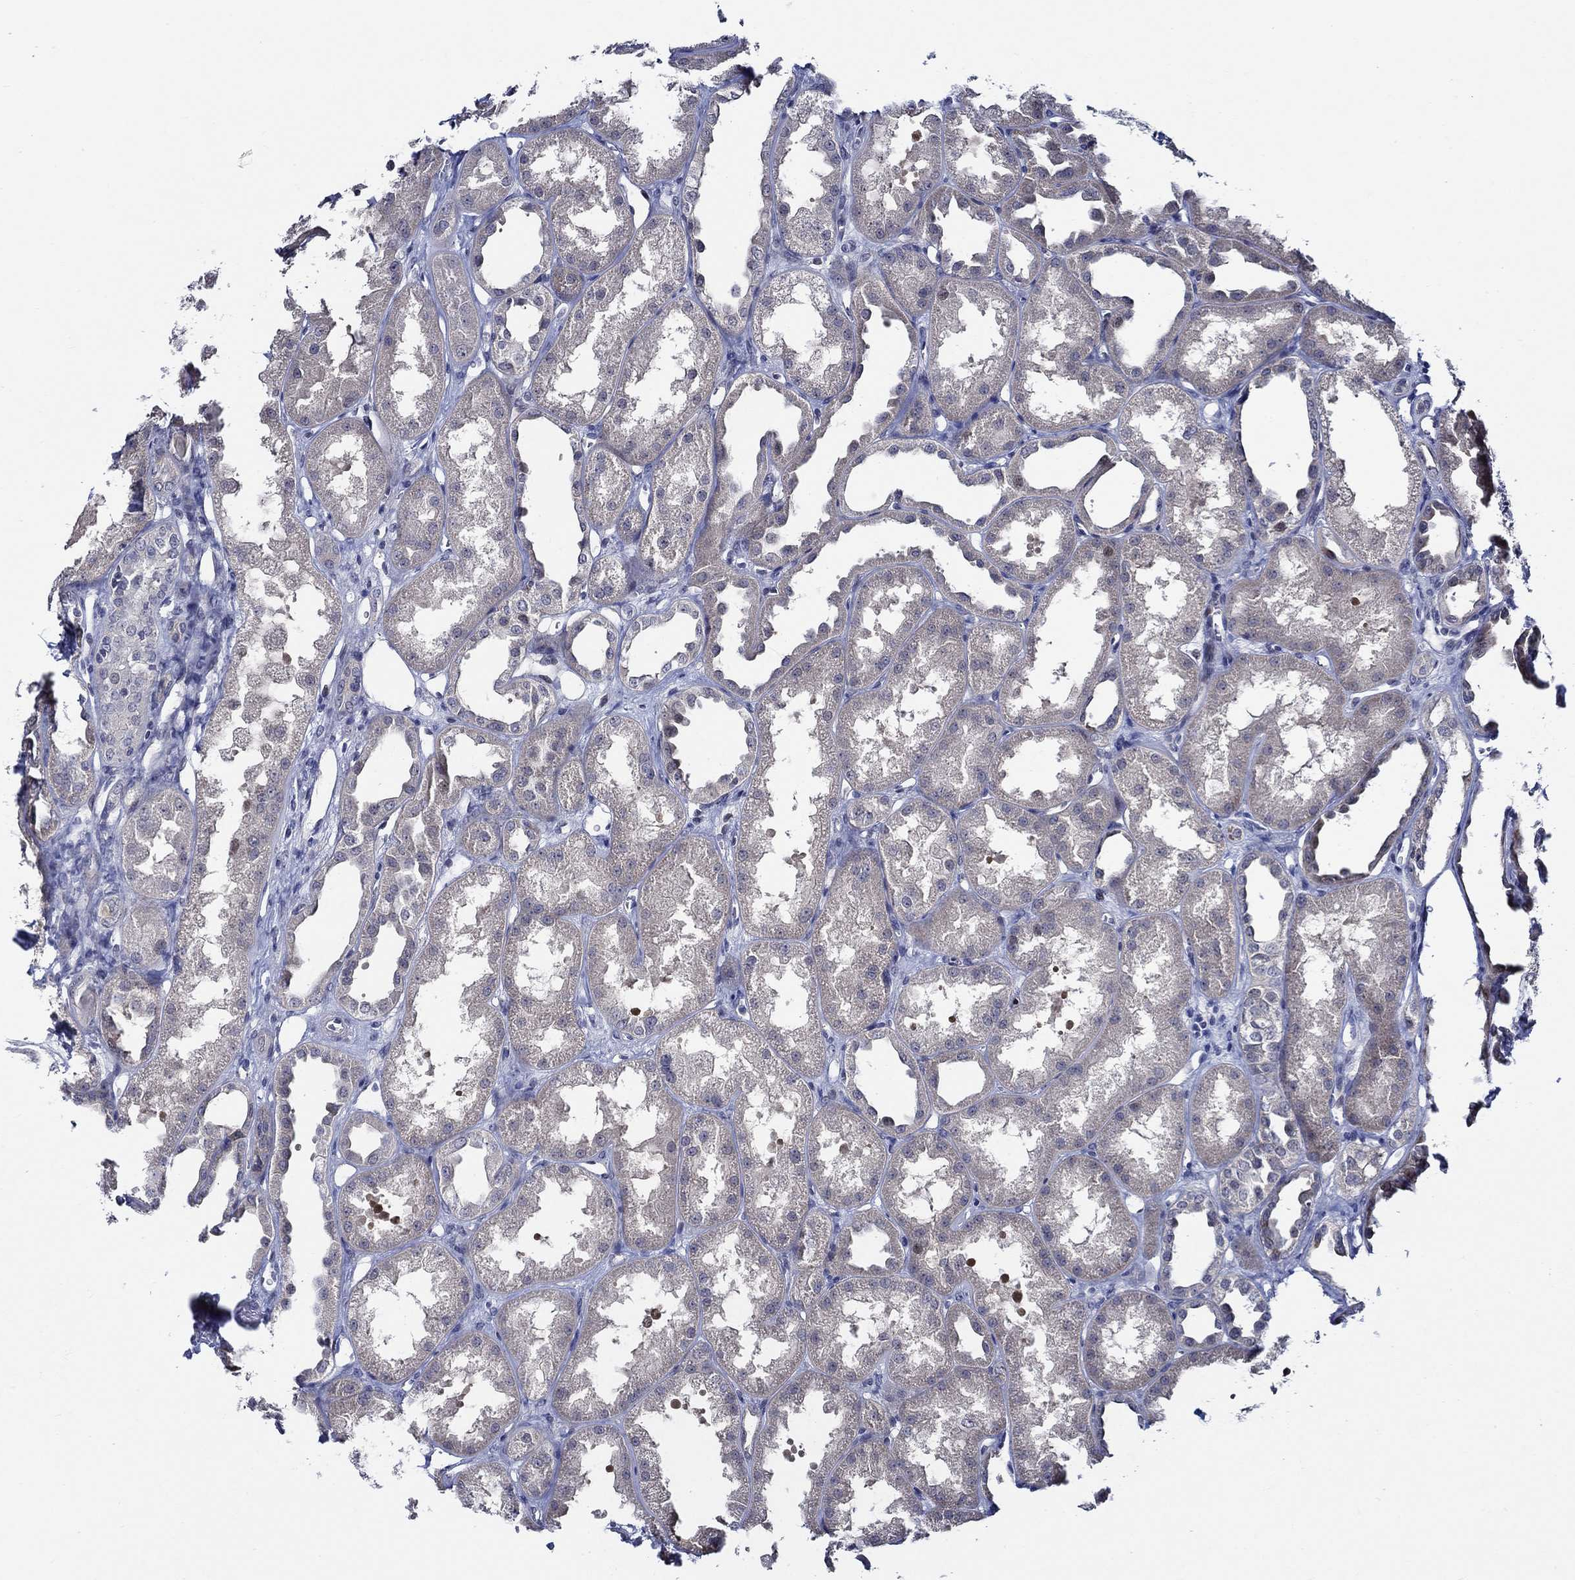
{"staining": {"intensity": "negative", "quantity": "none", "location": "none"}, "tissue": "kidney", "cell_type": "Cells in glomeruli", "image_type": "normal", "snomed": [{"axis": "morphology", "description": "Normal tissue, NOS"}, {"axis": "topography", "description": "Kidney"}], "caption": "This is an IHC histopathology image of unremarkable kidney. There is no staining in cells in glomeruli.", "gene": "C8orf48", "patient": {"sex": "male", "age": 61}}